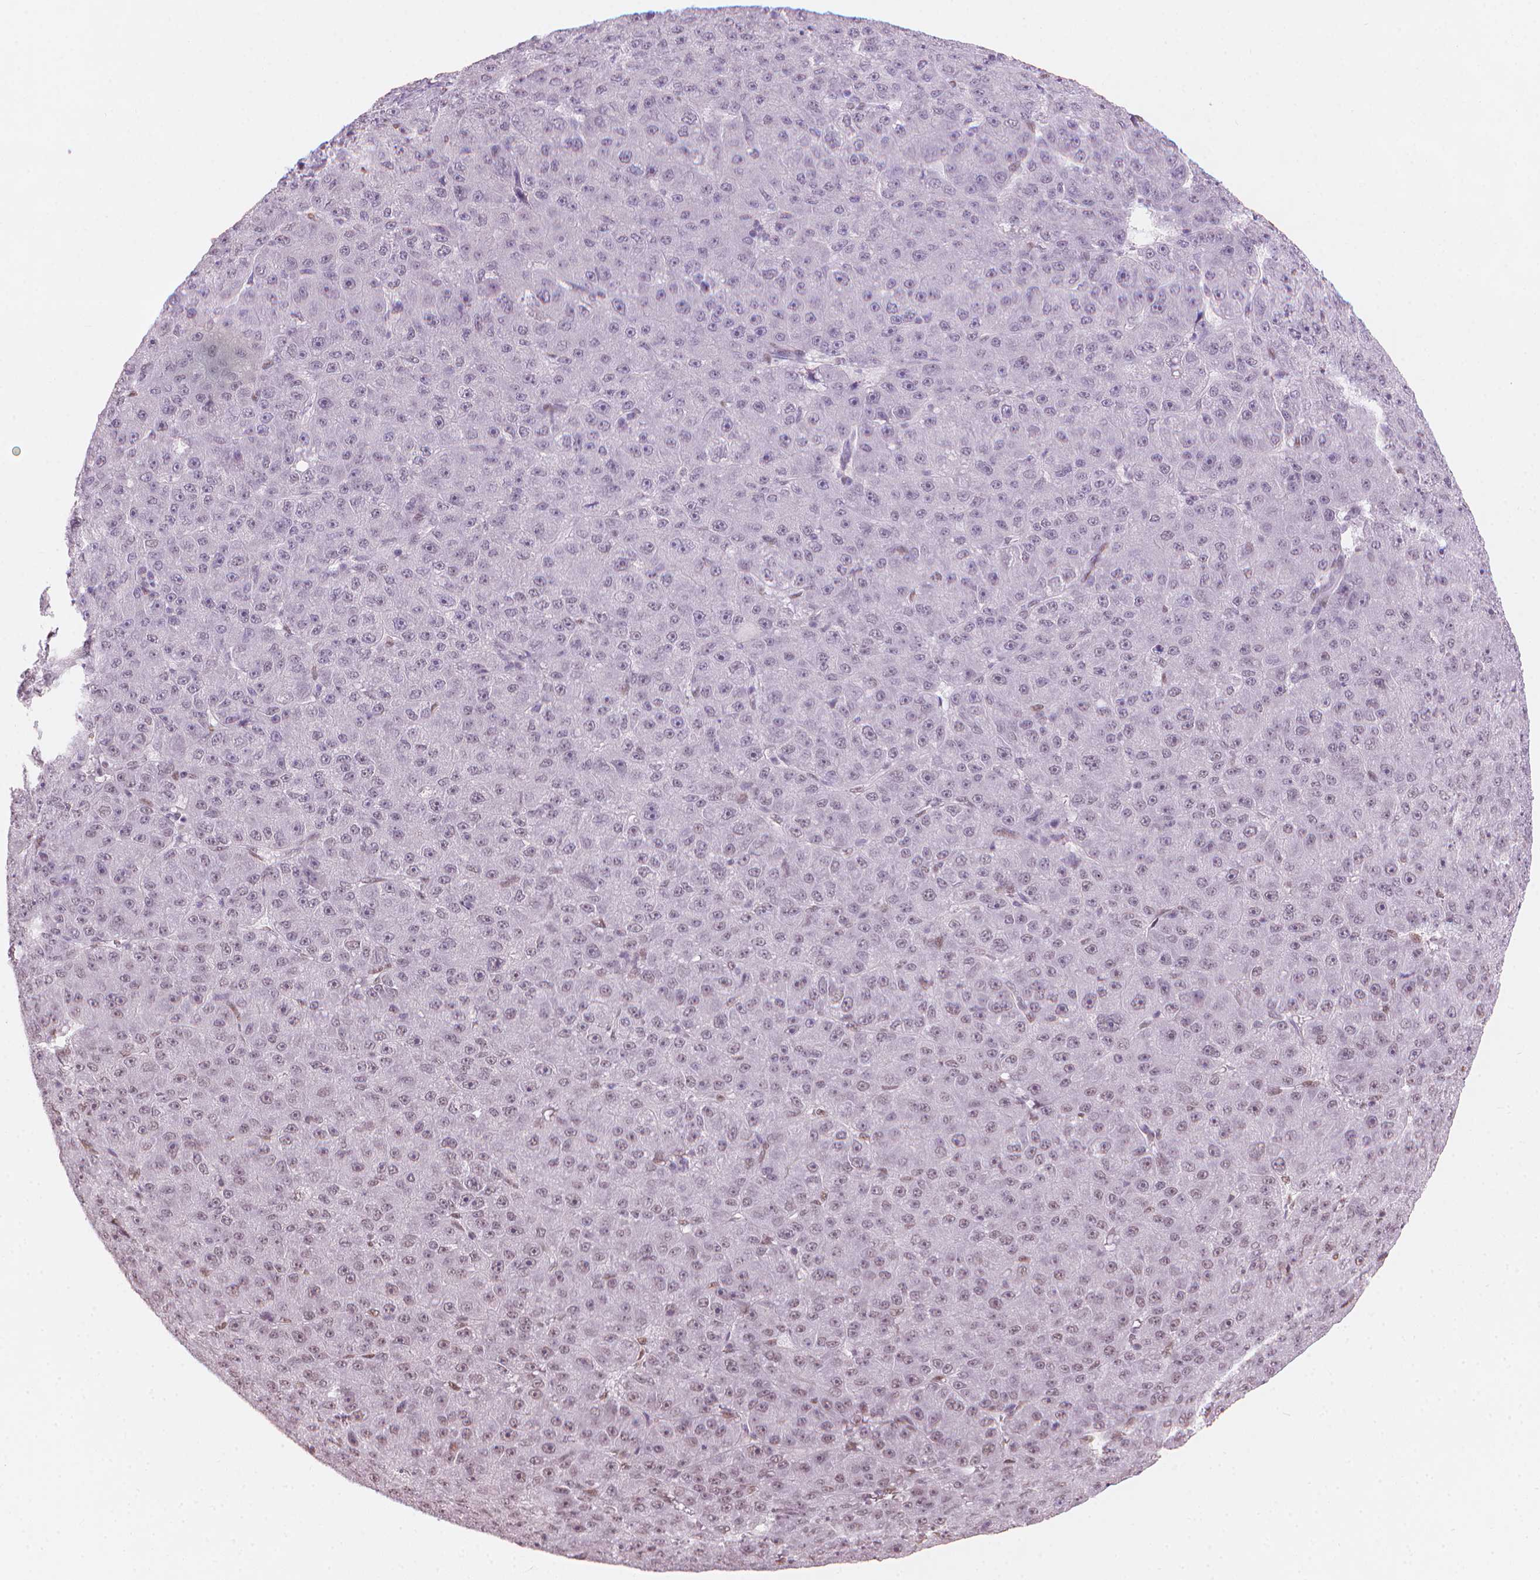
{"staining": {"intensity": "weak", "quantity": "<25%", "location": "nuclear"}, "tissue": "liver cancer", "cell_type": "Tumor cells", "image_type": "cancer", "snomed": [{"axis": "morphology", "description": "Carcinoma, Hepatocellular, NOS"}, {"axis": "topography", "description": "Liver"}], "caption": "A high-resolution photomicrograph shows IHC staining of liver hepatocellular carcinoma, which shows no significant expression in tumor cells.", "gene": "PIAS2", "patient": {"sex": "male", "age": 67}}